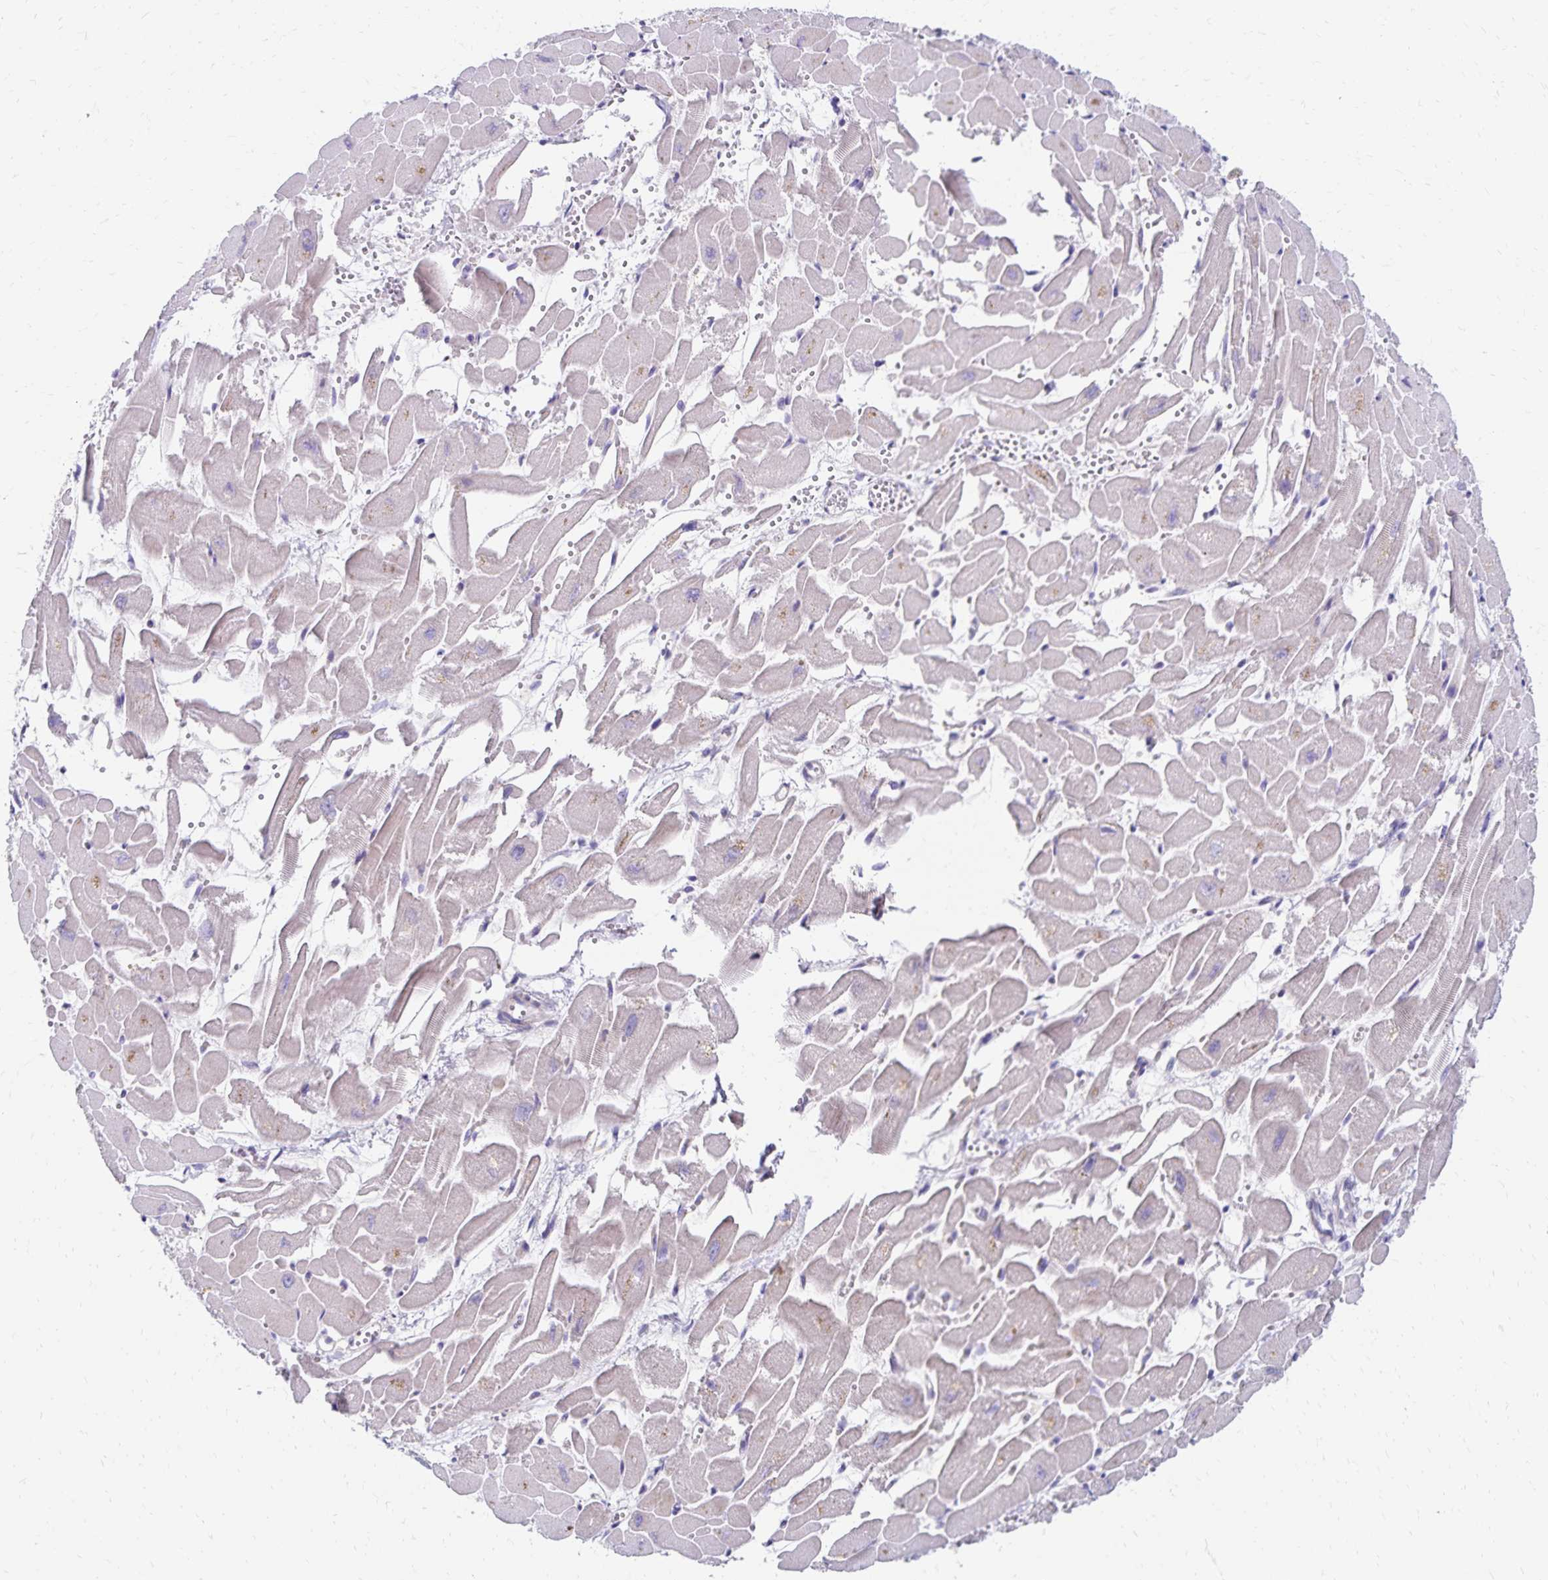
{"staining": {"intensity": "negative", "quantity": "none", "location": "none"}, "tissue": "heart muscle", "cell_type": "Cardiomyocytes", "image_type": "normal", "snomed": [{"axis": "morphology", "description": "Normal tissue, NOS"}, {"axis": "topography", "description": "Heart"}], "caption": "Immunohistochemistry (IHC) image of benign human heart muscle stained for a protein (brown), which demonstrates no positivity in cardiomyocytes.", "gene": "NECAP1", "patient": {"sex": "female", "age": 52}}